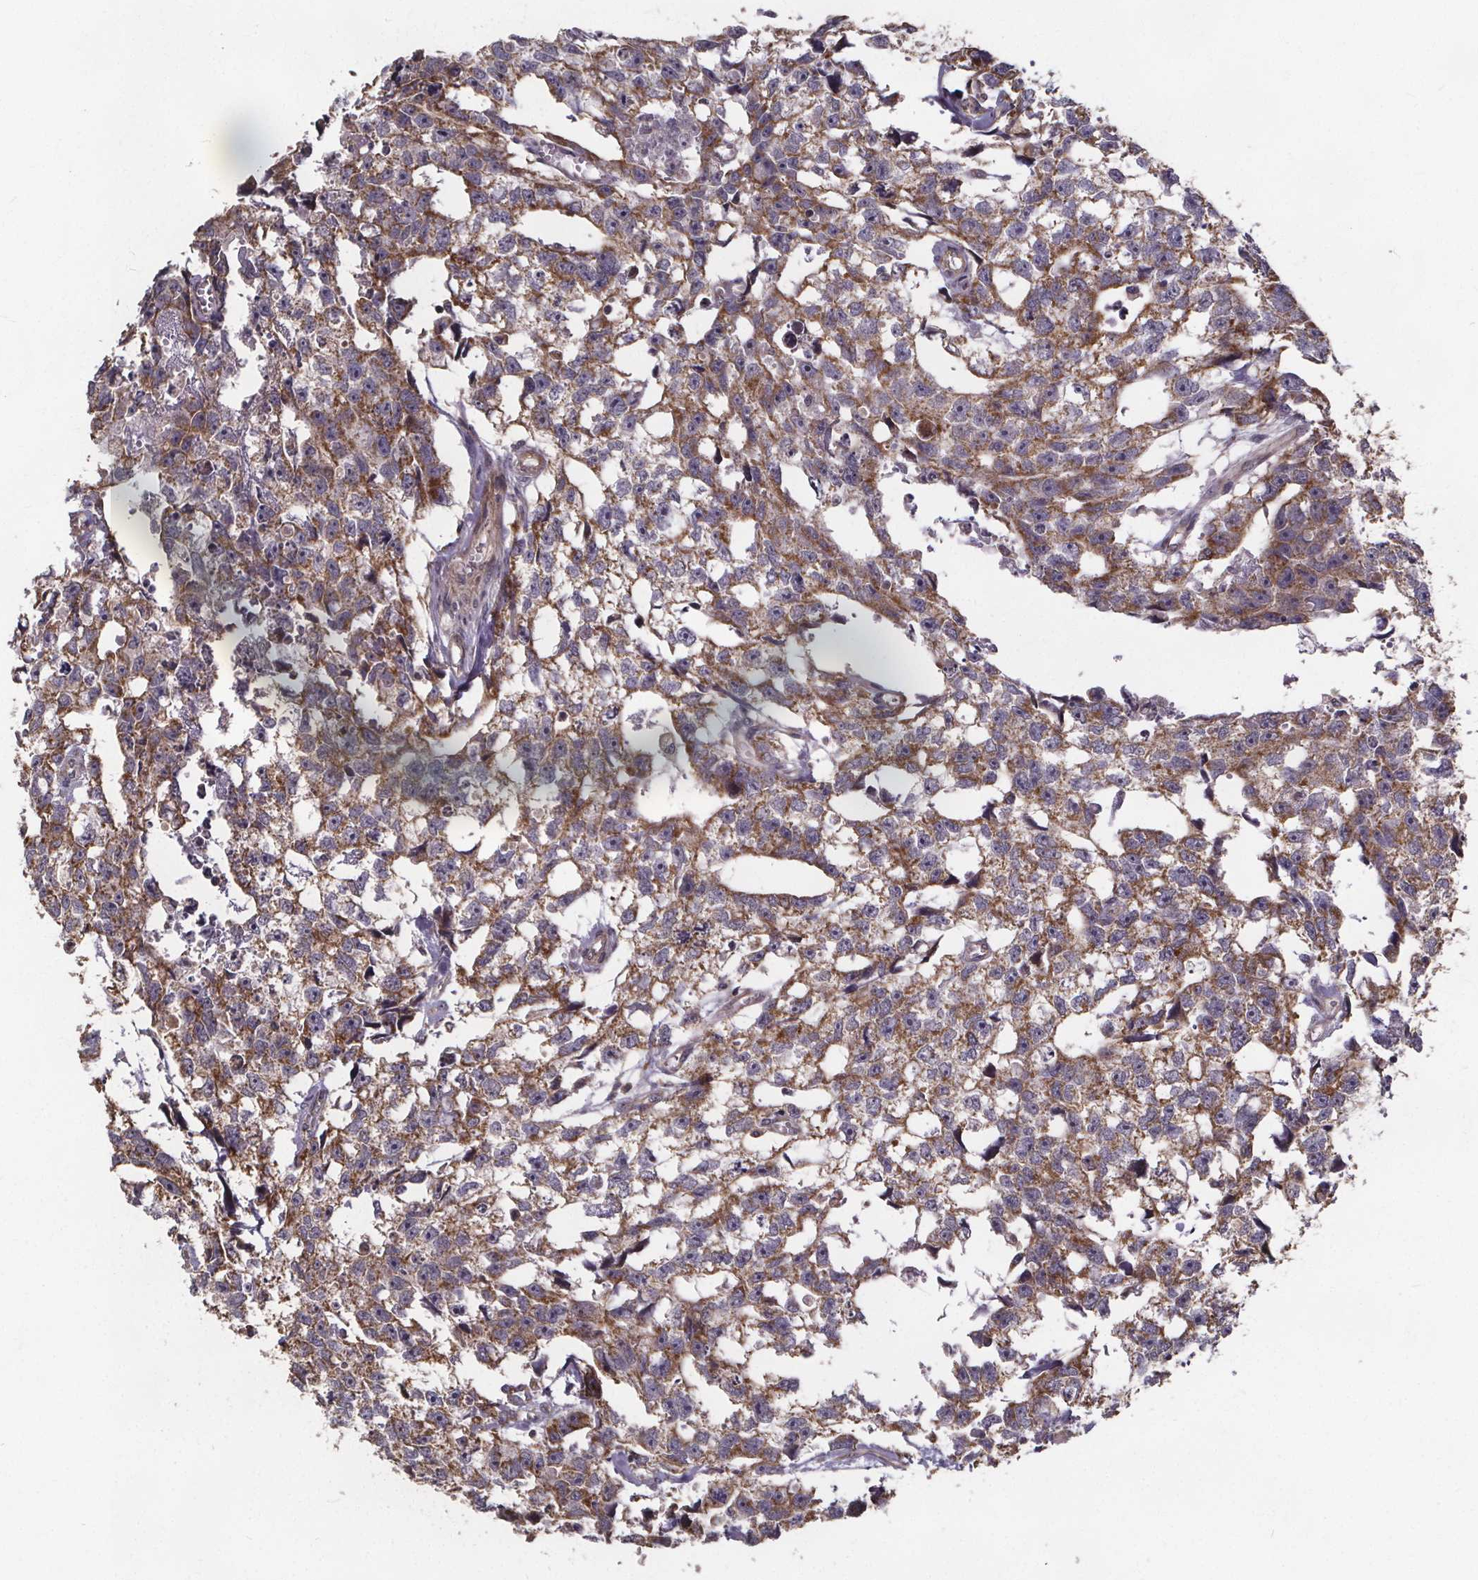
{"staining": {"intensity": "moderate", "quantity": "25%-75%", "location": "cytoplasmic/membranous"}, "tissue": "testis cancer", "cell_type": "Tumor cells", "image_type": "cancer", "snomed": [{"axis": "morphology", "description": "Carcinoma, Embryonal, NOS"}, {"axis": "morphology", "description": "Teratoma, malignant, NOS"}, {"axis": "topography", "description": "Testis"}], "caption": "Immunohistochemical staining of human testis embryonal carcinoma demonstrates moderate cytoplasmic/membranous protein staining in about 25%-75% of tumor cells. Nuclei are stained in blue.", "gene": "YME1L1", "patient": {"sex": "male", "age": 44}}